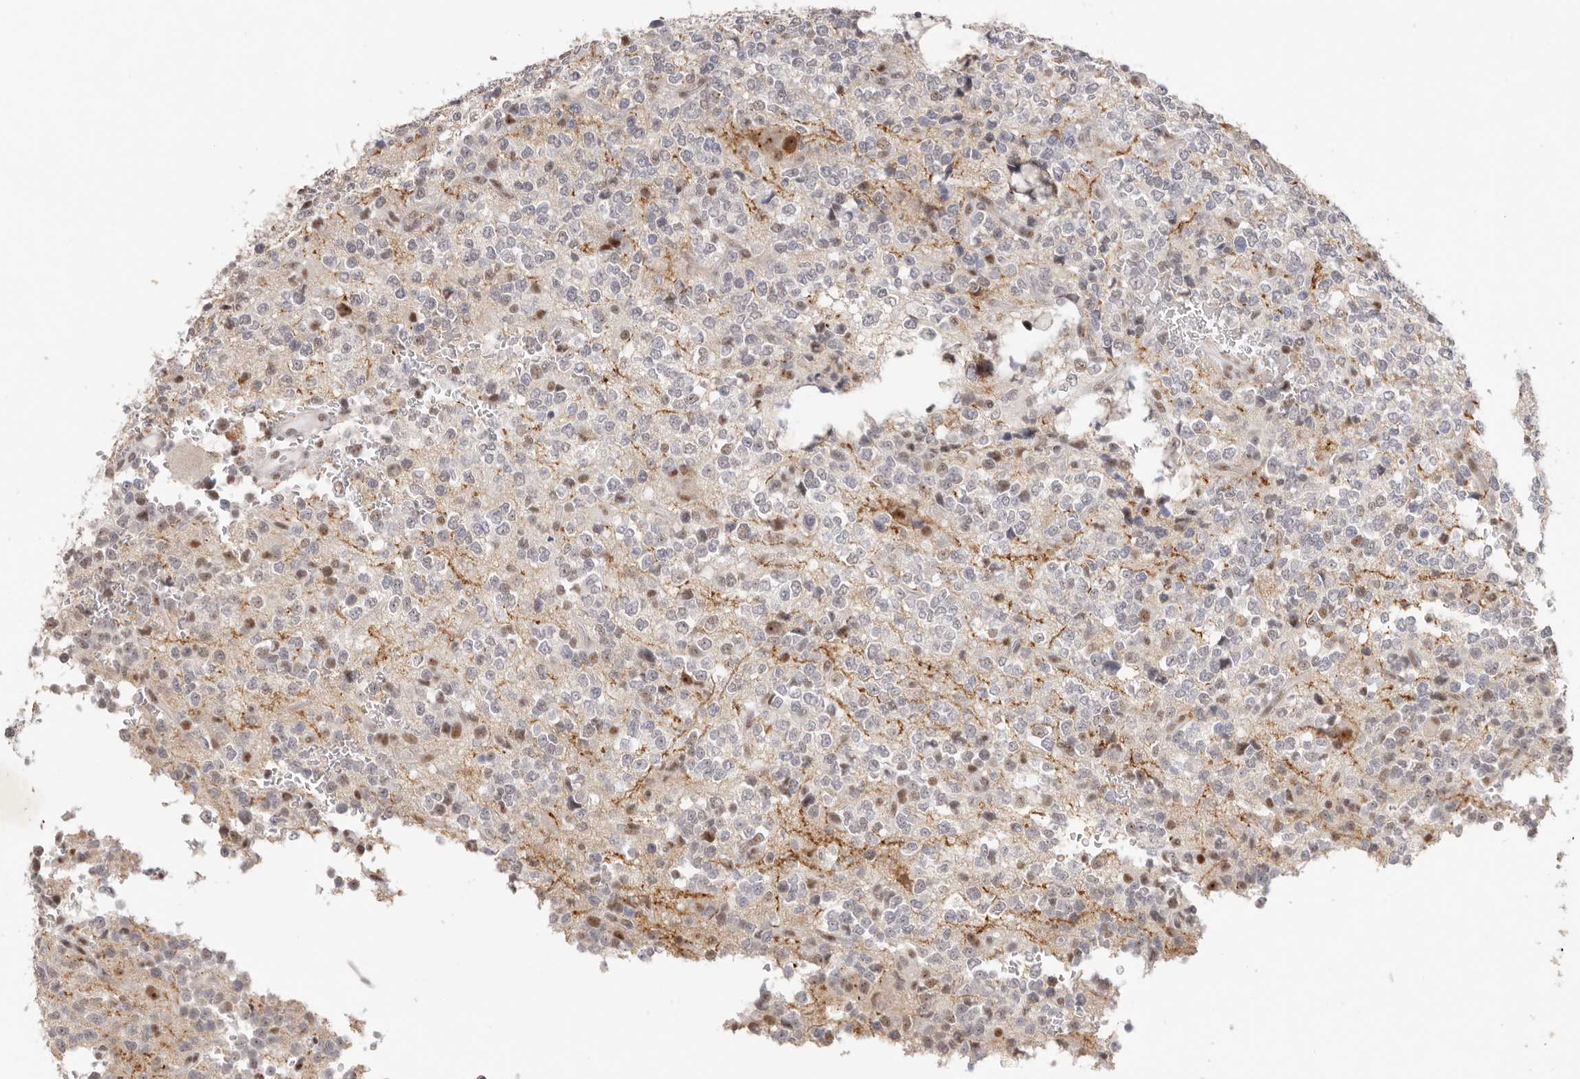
{"staining": {"intensity": "weak", "quantity": "25%-75%", "location": "nuclear"}, "tissue": "glioma", "cell_type": "Tumor cells", "image_type": "cancer", "snomed": [{"axis": "morphology", "description": "Glioma, malignant, High grade"}, {"axis": "topography", "description": "Brain"}], "caption": "High-power microscopy captured an immunohistochemistry photomicrograph of glioma, revealing weak nuclear expression in approximately 25%-75% of tumor cells.", "gene": "LARP7", "patient": {"sex": "female", "age": 62}}